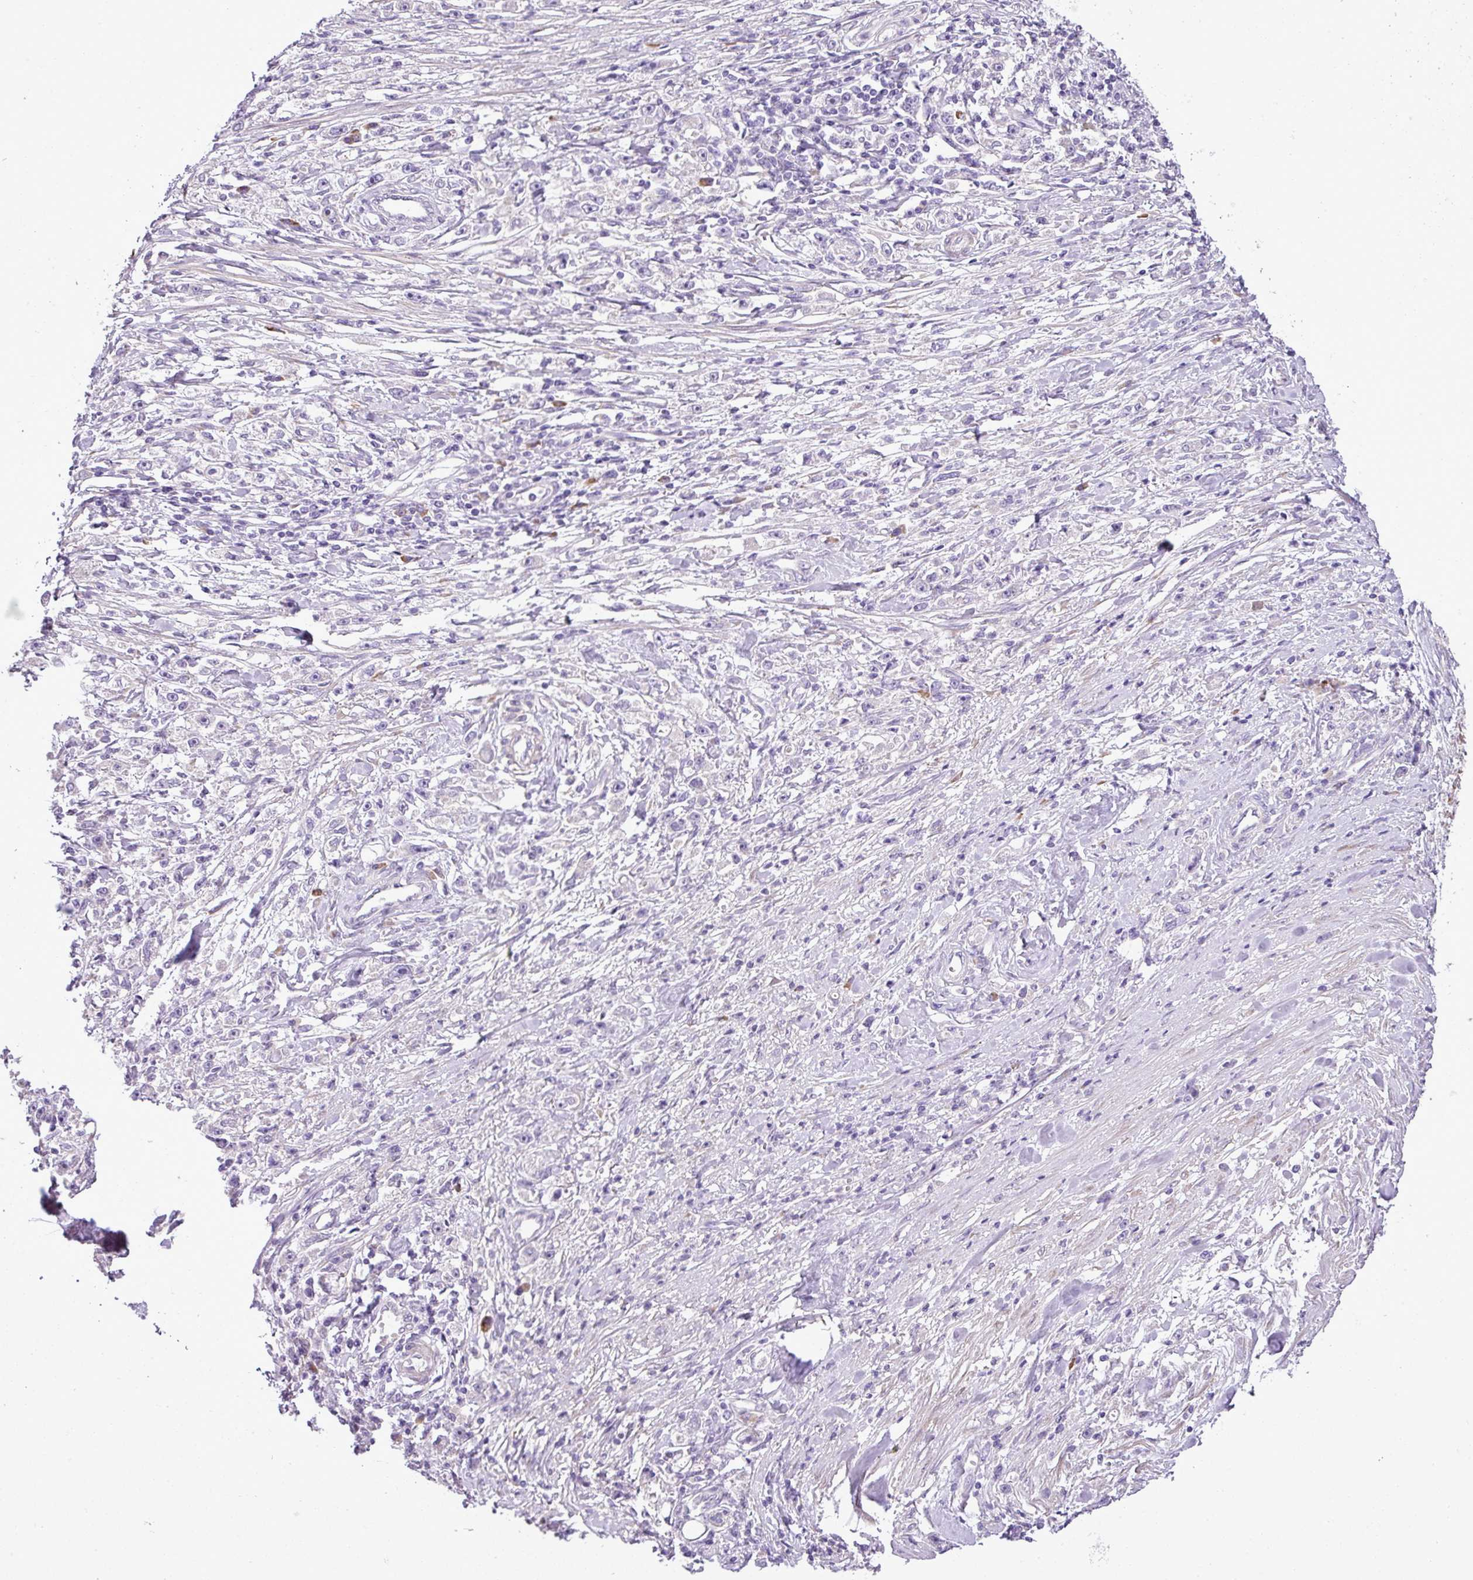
{"staining": {"intensity": "negative", "quantity": "none", "location": "none"}, "tissue": "stomach cancer", "cell_type": "Tumor cells", "image_type": "cancer", "snomed": [{"axis": "morphology", "description": "Adenocarcinoma, NOS"}, {"axis": "topography", "description": "Stomach"}], "caption": "Stomach adenocarcinoma was stained to show a protein in brown. There is no significant staining in tumor cells. (DAB IHC visualized using brightfield microscopy, high magnification).", "gene": "MOCS3", "patient": {"sex": "female", "age": 59}}